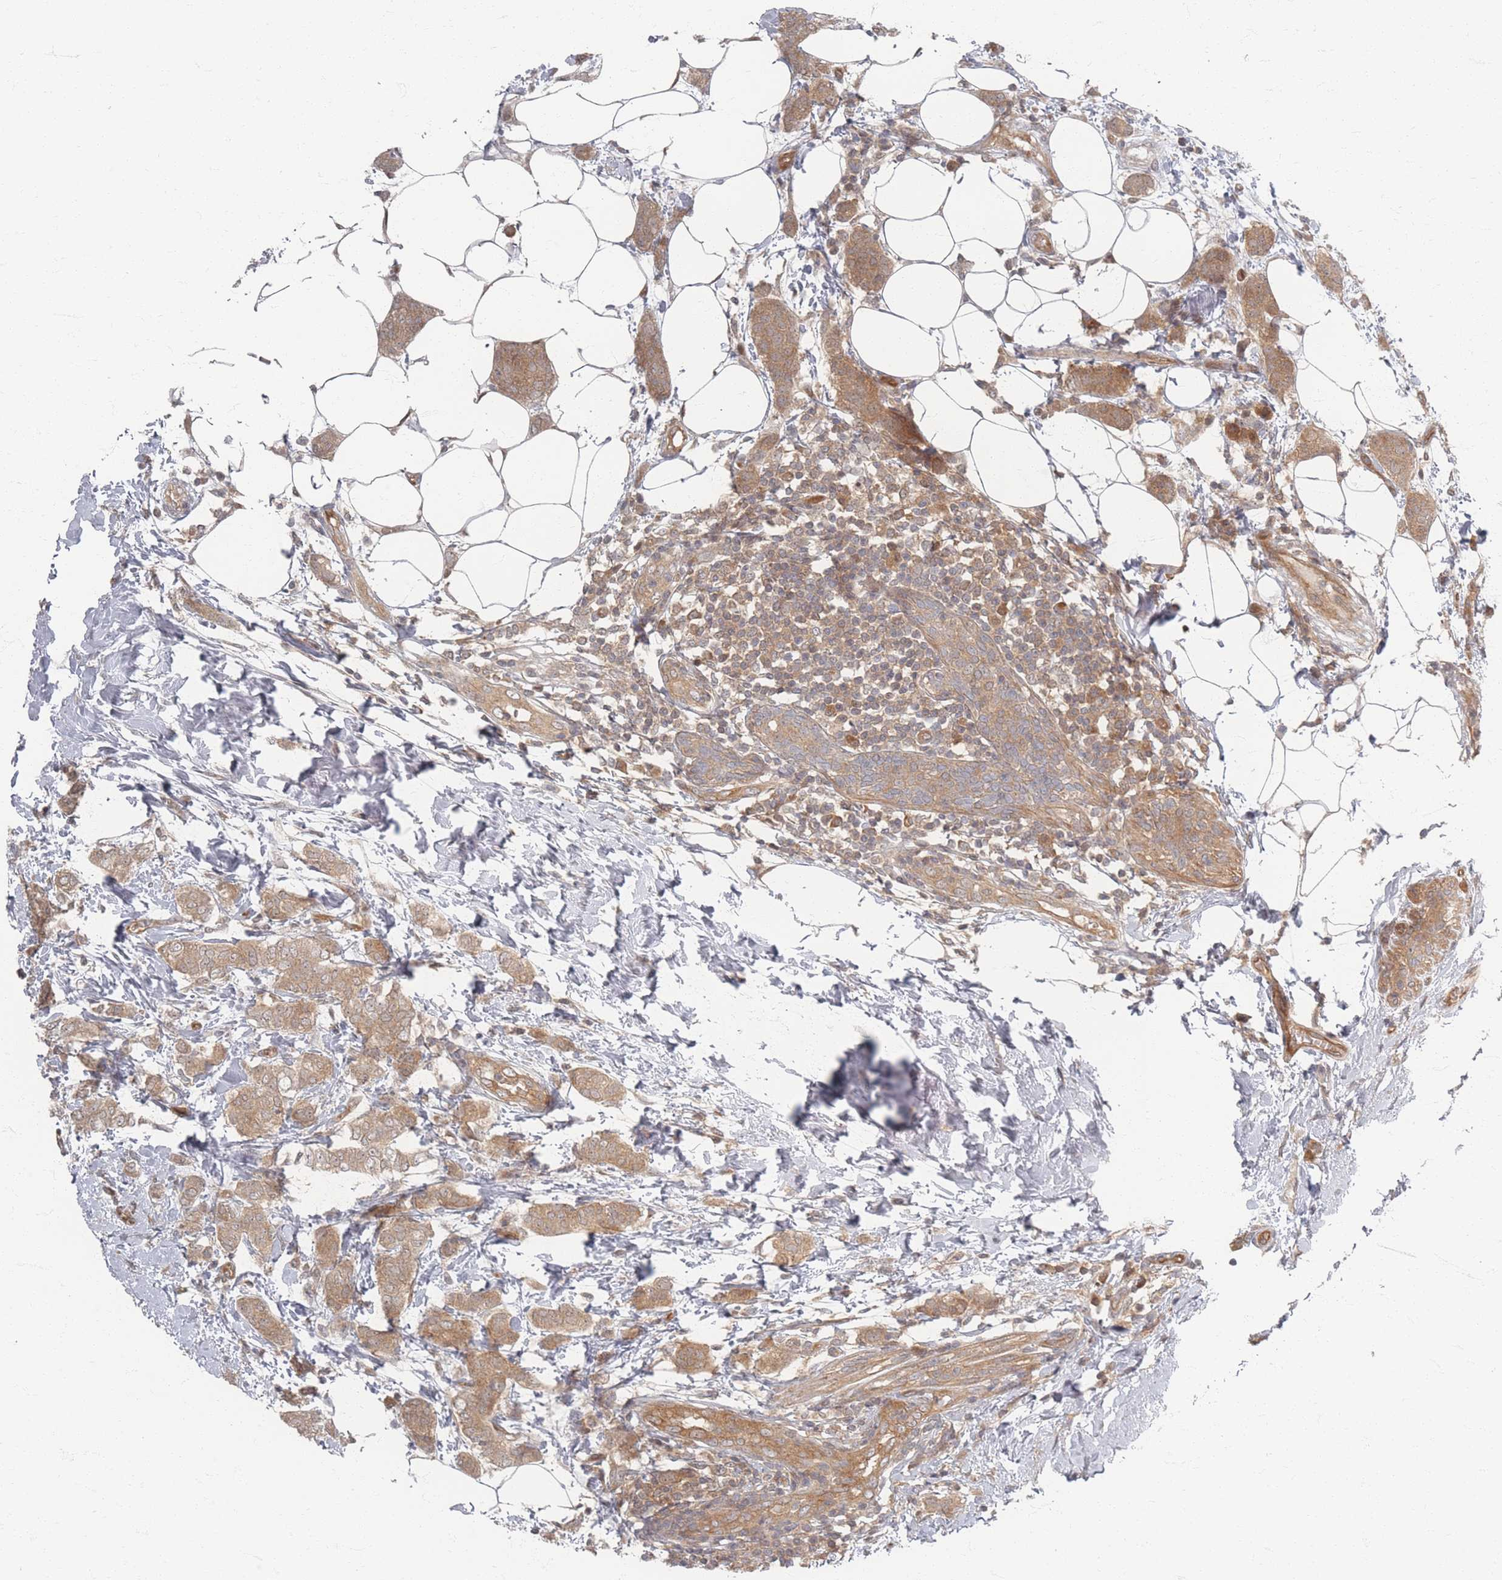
{"staining": {"intensity": "moderate", "quantity": ">75%", "location": "cytoplasmic/membranous"}, "tissue": "breast cancer", "cell_type": "Tumor cells", "image_type": "cancer", "snomed": [{"axis": "morphology", "description": "Duct carcinoma"}, {"axis": "topography", "description": "Breast"}], "caption": "The micrograph shows a brown stain indicating the presence of a protein in the cytoplasmic/membranous of tumor cells in breast cancer (invasive ductal carcinoma).", "gene": "PSMD9", "patient": {"sex": "female", "age": 72}}